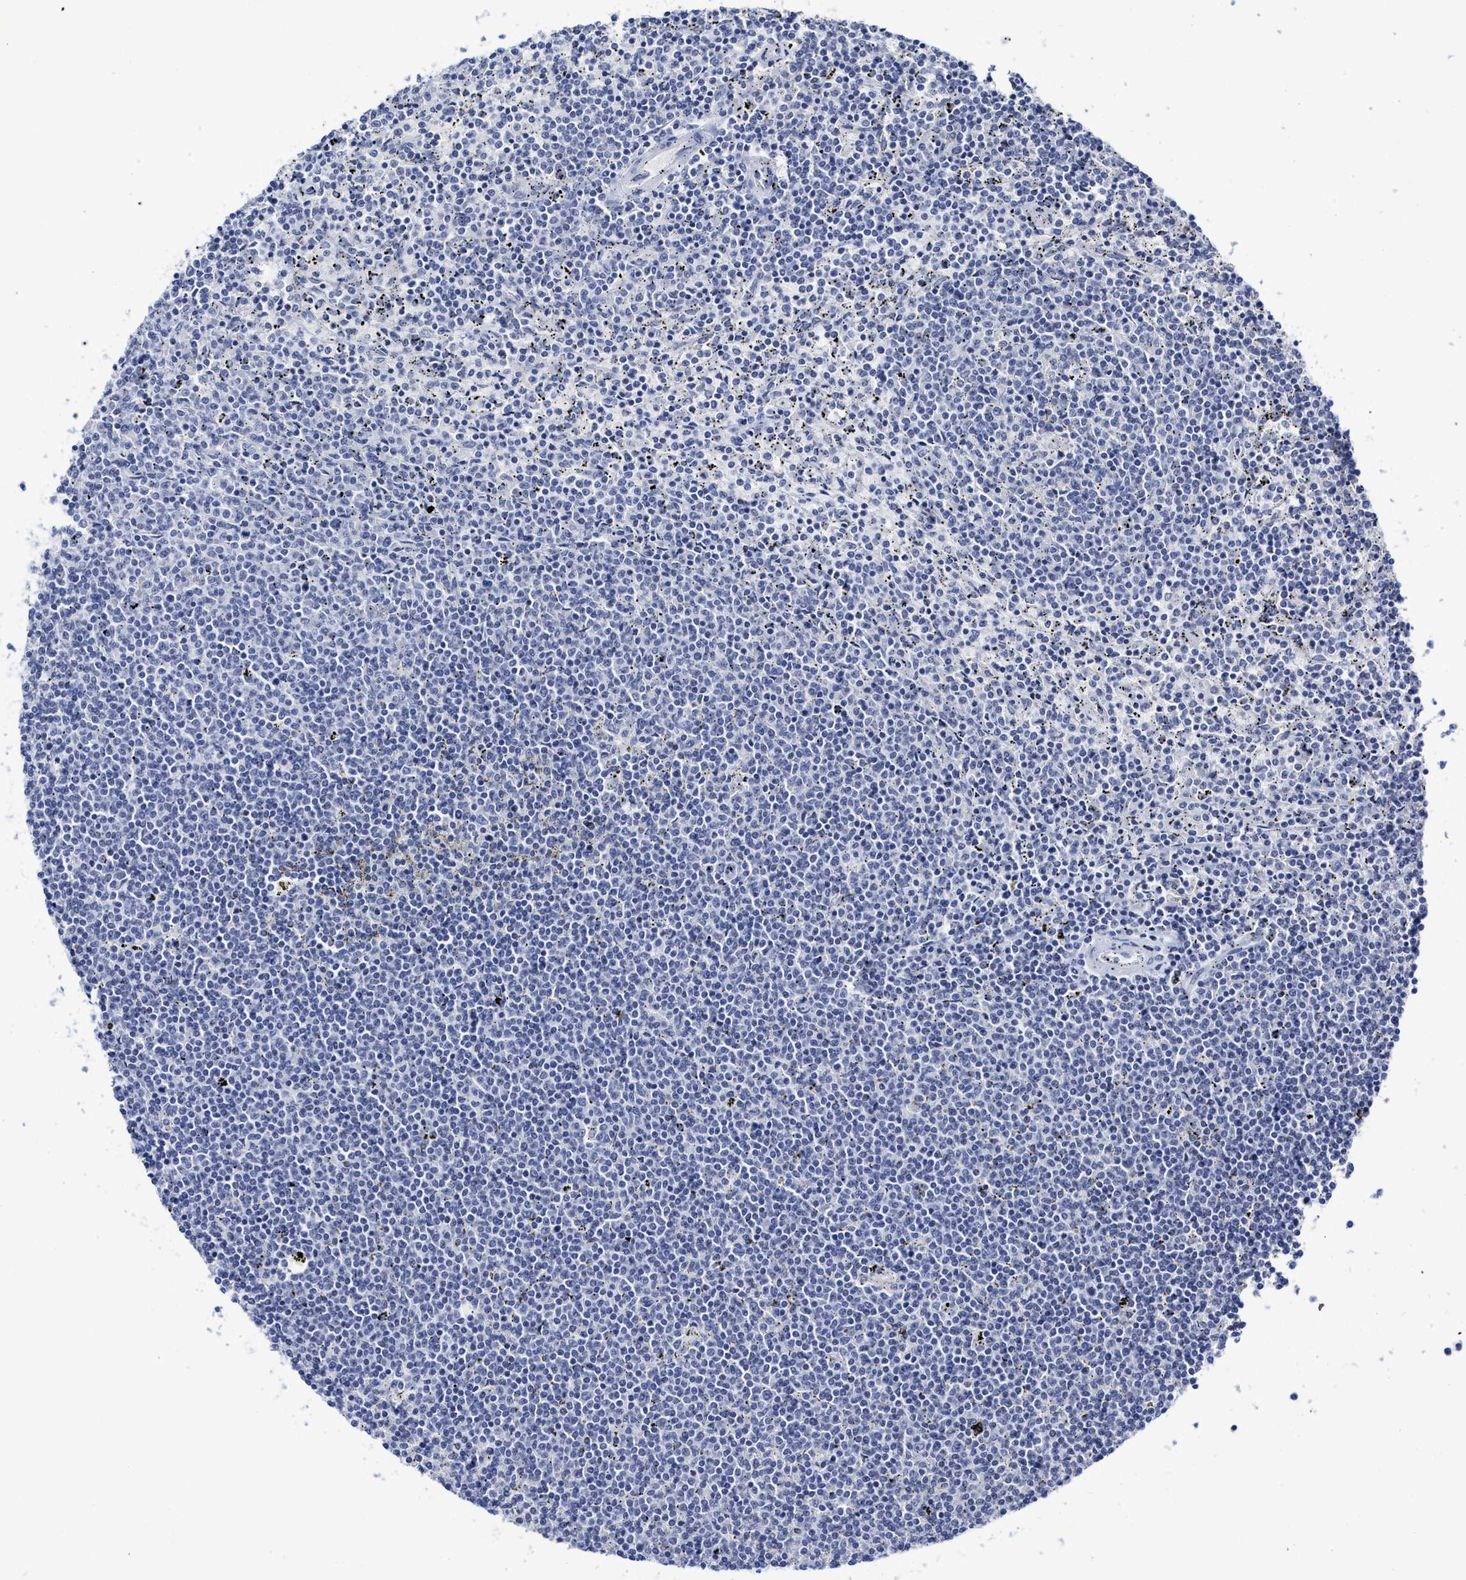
{"staining": {"intensity": "negative", "quantity": "none", "location": "none"}, "tissue": "lymphoma", "cell_type": "Tumor cells", "image_type": "cancer", "snomed": [{"axis": "morphology", "description": "Malignant lymphoma, non-Hodgkin's type, Low grade"}, {"axis": "topography", "description": "Spleen"}], "caption": "DAB (3,3'-diaminobenzidine) immunohistochemical staining of low-grade malignant lymphoma, non-Hodgkin's type shows no significant staining in tumor cells.", "gene": "C2", "patient": {"sex": "female", "age": 50}}